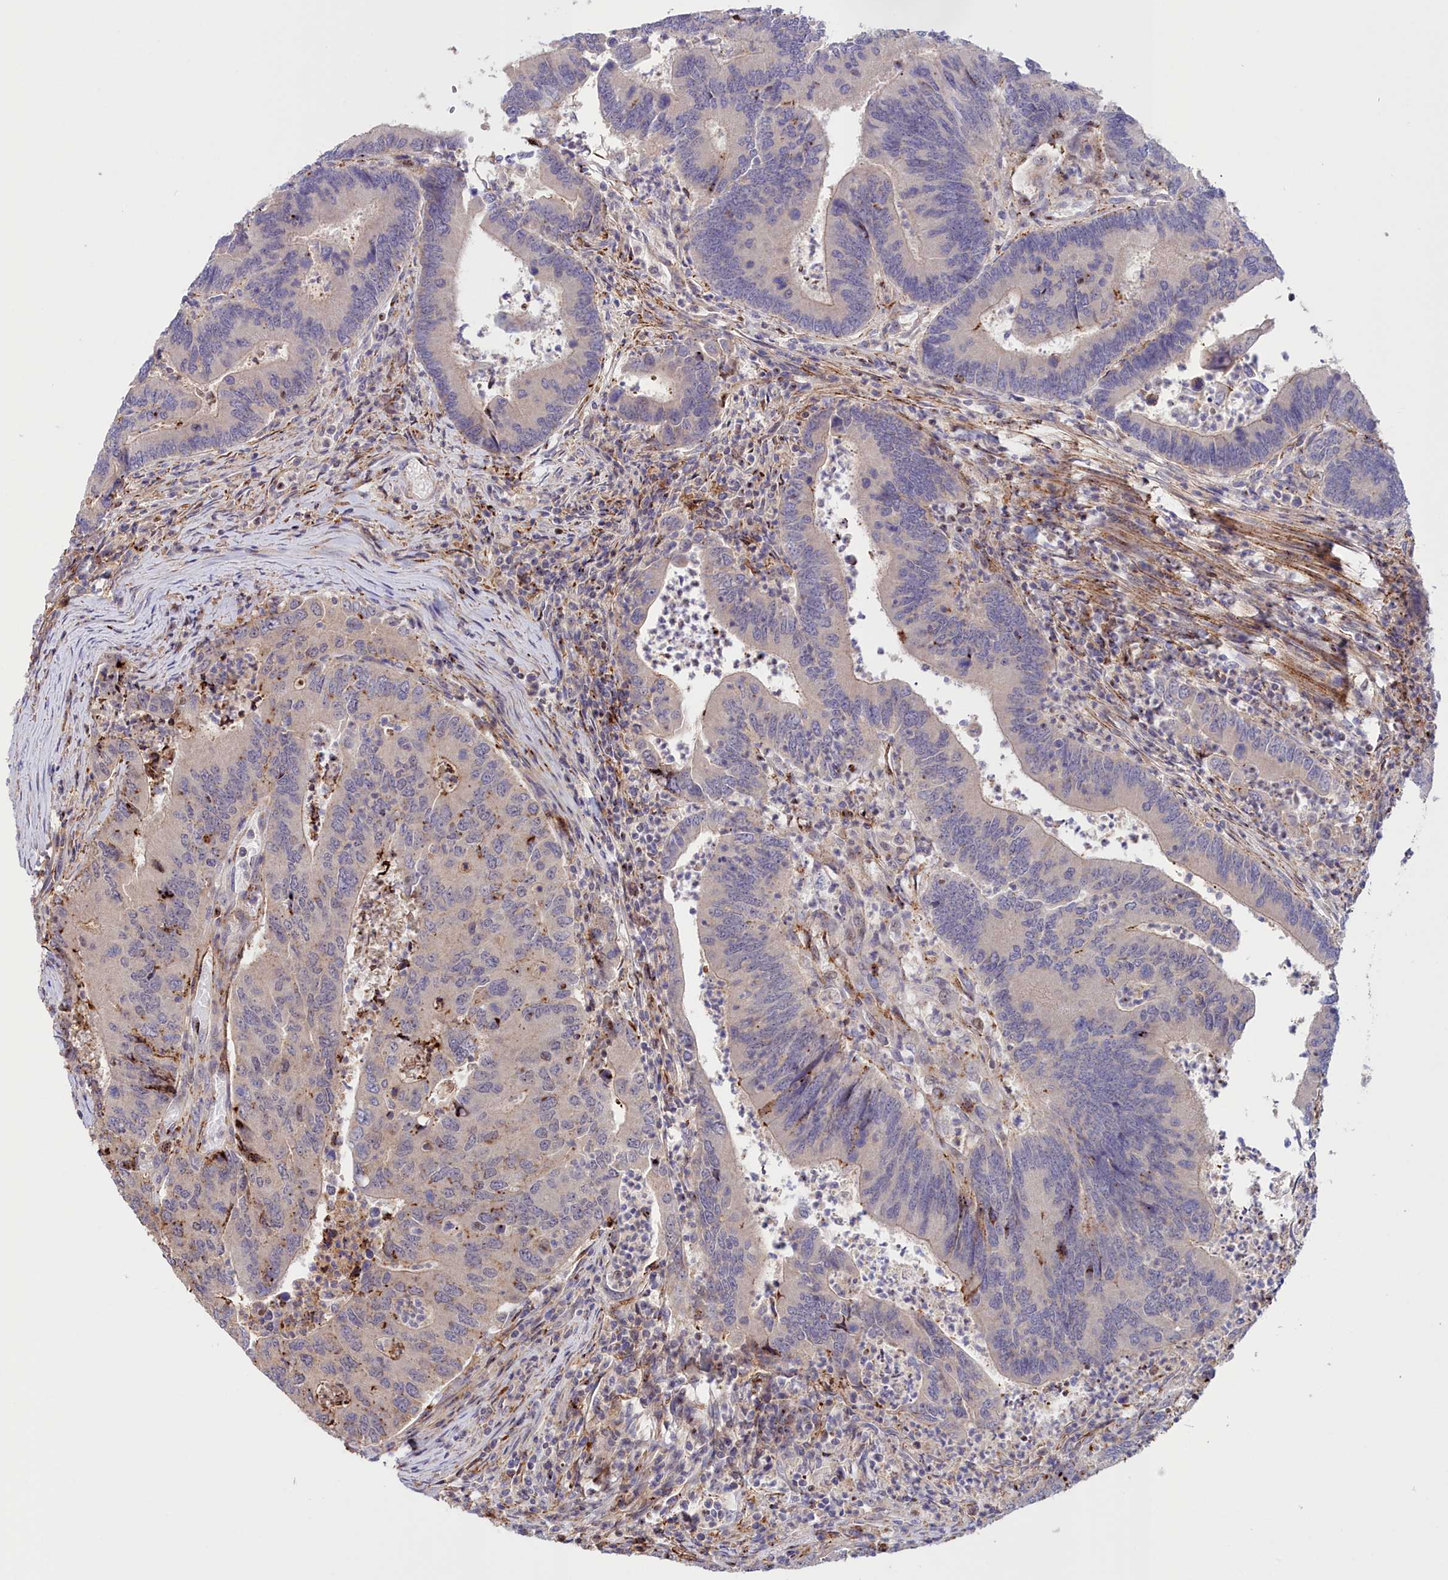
{"staining": {"intensity": "negative", "quantity": "none", "location": "none"}, "tissue": "colorectal cancer", "cell_type": "Tumor cells", "image_type": "cancer", "snomed": [{"axis": "morphology", "description": "Adenocarcinoma, NOS"}, {"axis": "topography", "description": "Colon"}], "caption": "The micrograph reveals no staining of tumor cells in colorectal cancer (adenocarcinoma).", "gene": "NEURL4", "patient": {"sex": "female", "age": 67}}